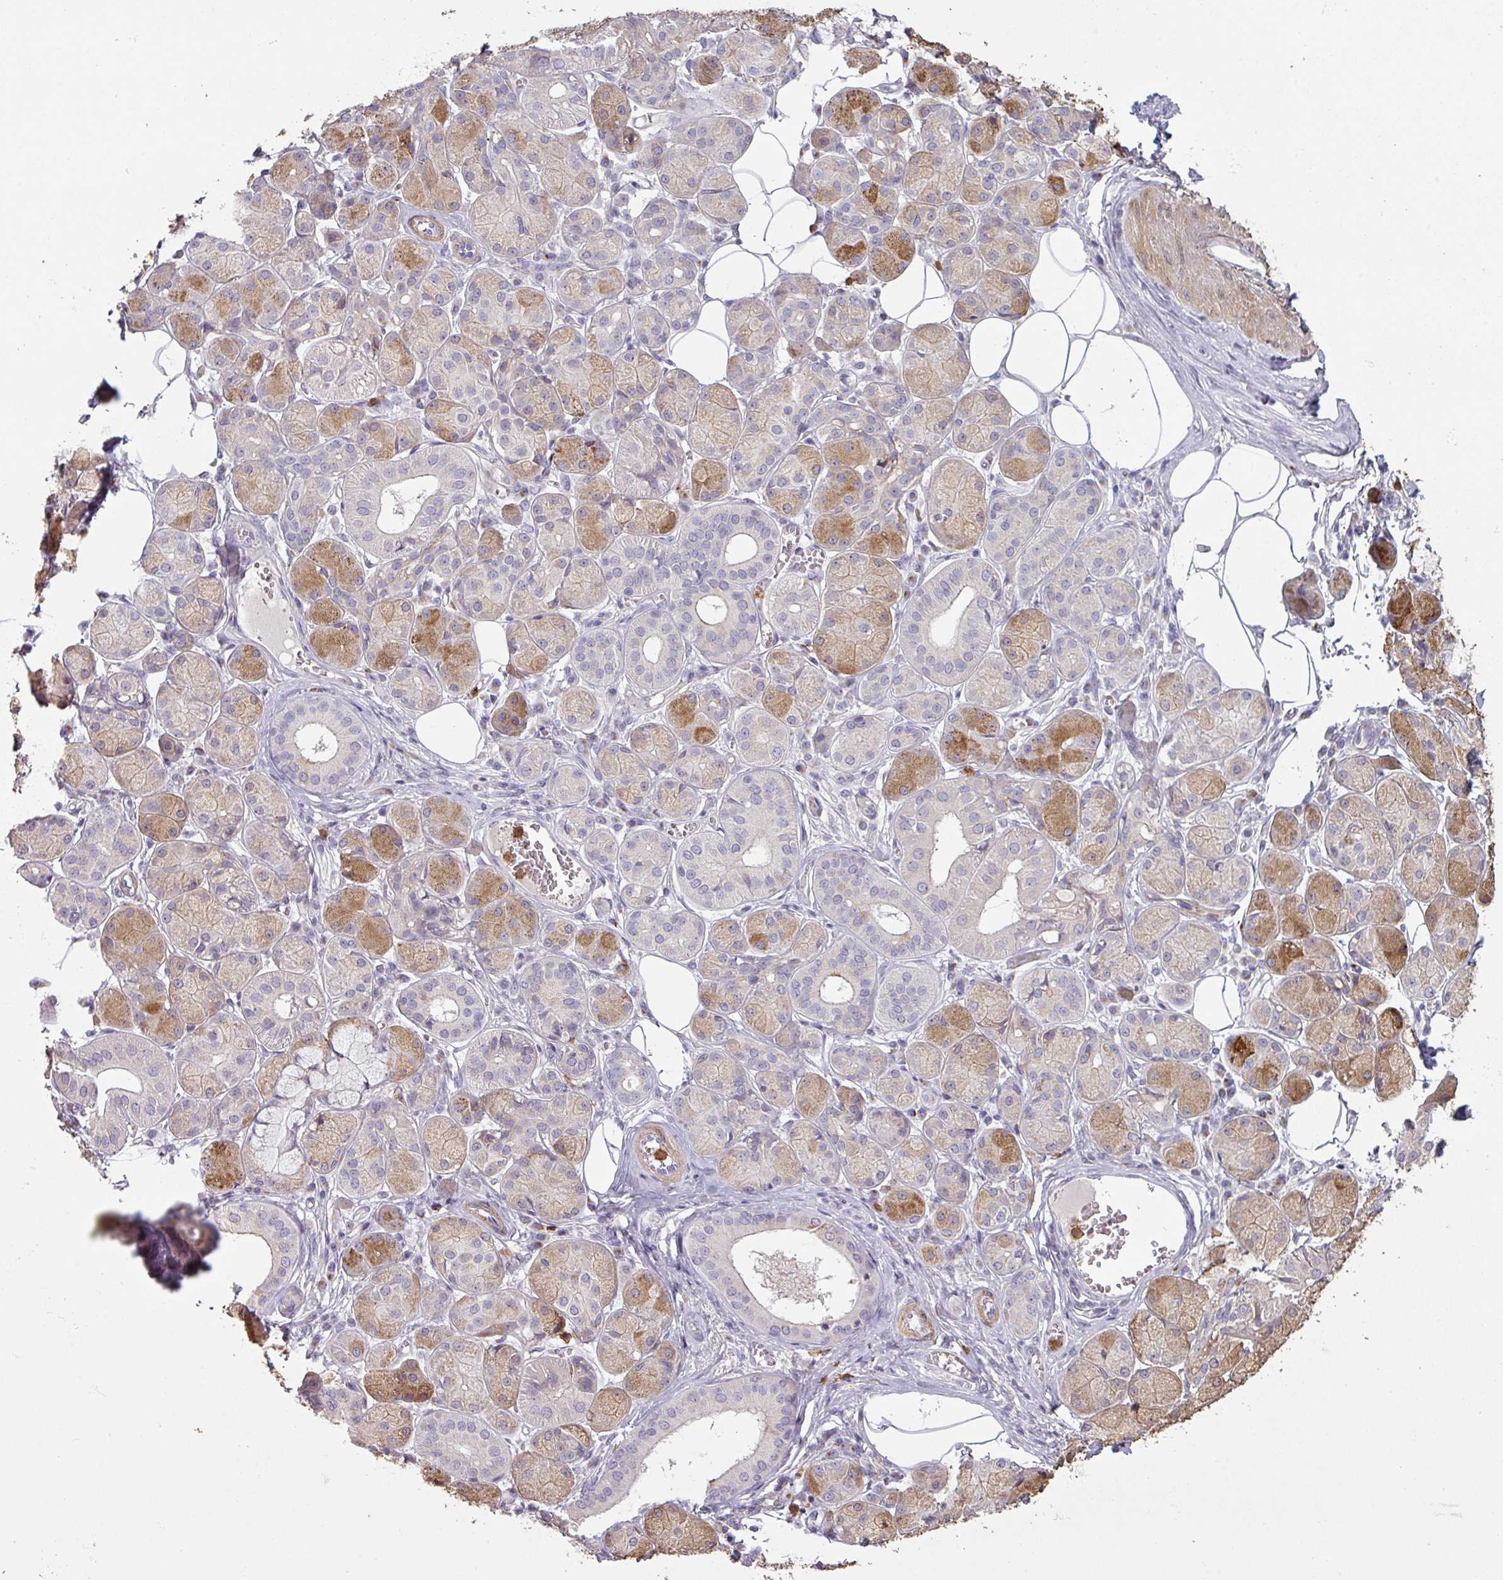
{"staining": {"intensity": "moderate", "quantity": "<25%", "location": "cytoplasmic/membranous"}, "tissue": "salivary gland", "cell_type": "Glandular cells", "image_type": "normal", "snomed": [{"axis": "morphology", "description": "Squamous cell carcinoma, NOS"}, {"axis": "topography", "description": "Skin"}, {"axis": "topography", "description": "Head-Neck"}], "caption": "High-power microscopy captured an IHC photomicrograph of unremarkable salivary gland, revealing moderate cytoplasmic/membranous positivity in about <25% of glandular cells. The protein is stained brown, and the nuclei are stained in blue (DAB IHC with brightfield microscopy, high magnification).", "gene": "MAGEC3", "patient": {"sex": "male", "age": 80}}